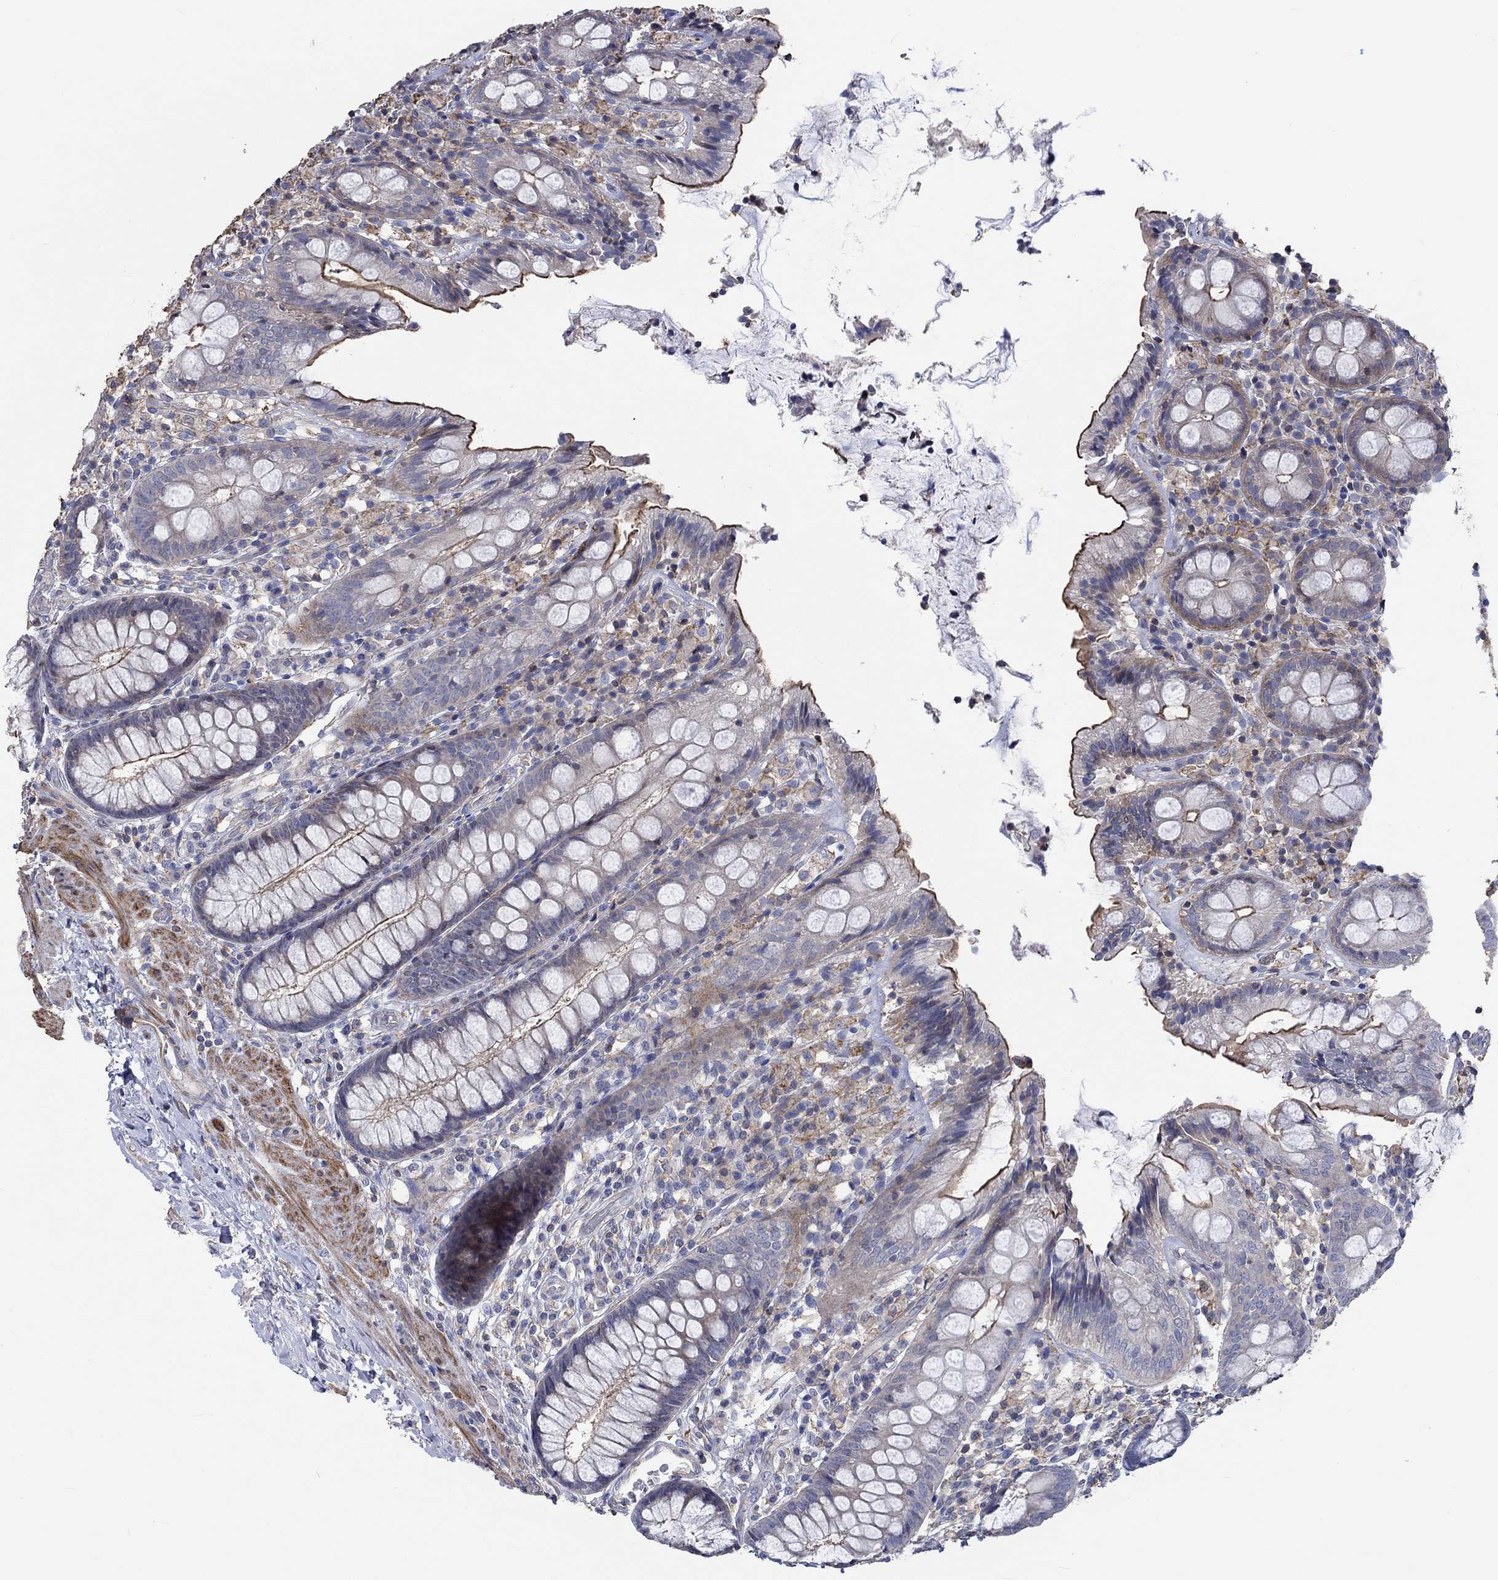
{"staining": {"intensity": "negative", "quantity": "none", "location": "none"}, "tissue": "colon", "cell_type": "Endothelial cells", "image_type": "normal", "snomed": [{"axis": "morphology", "description": "Normal tissue, NOS"}, {"axis": "topography", "description": "Colon"}], "caption": "High power microscopy image of an IHC micrograph of benign colon, revealing no significant staining in endothelial cells. The staining is performed using DAB brown chromogen with nuclei counter-stained in using hematoxylin.", "gene": "TNFAIP8L3", "patient": {"sex": "female", "age": 86}}